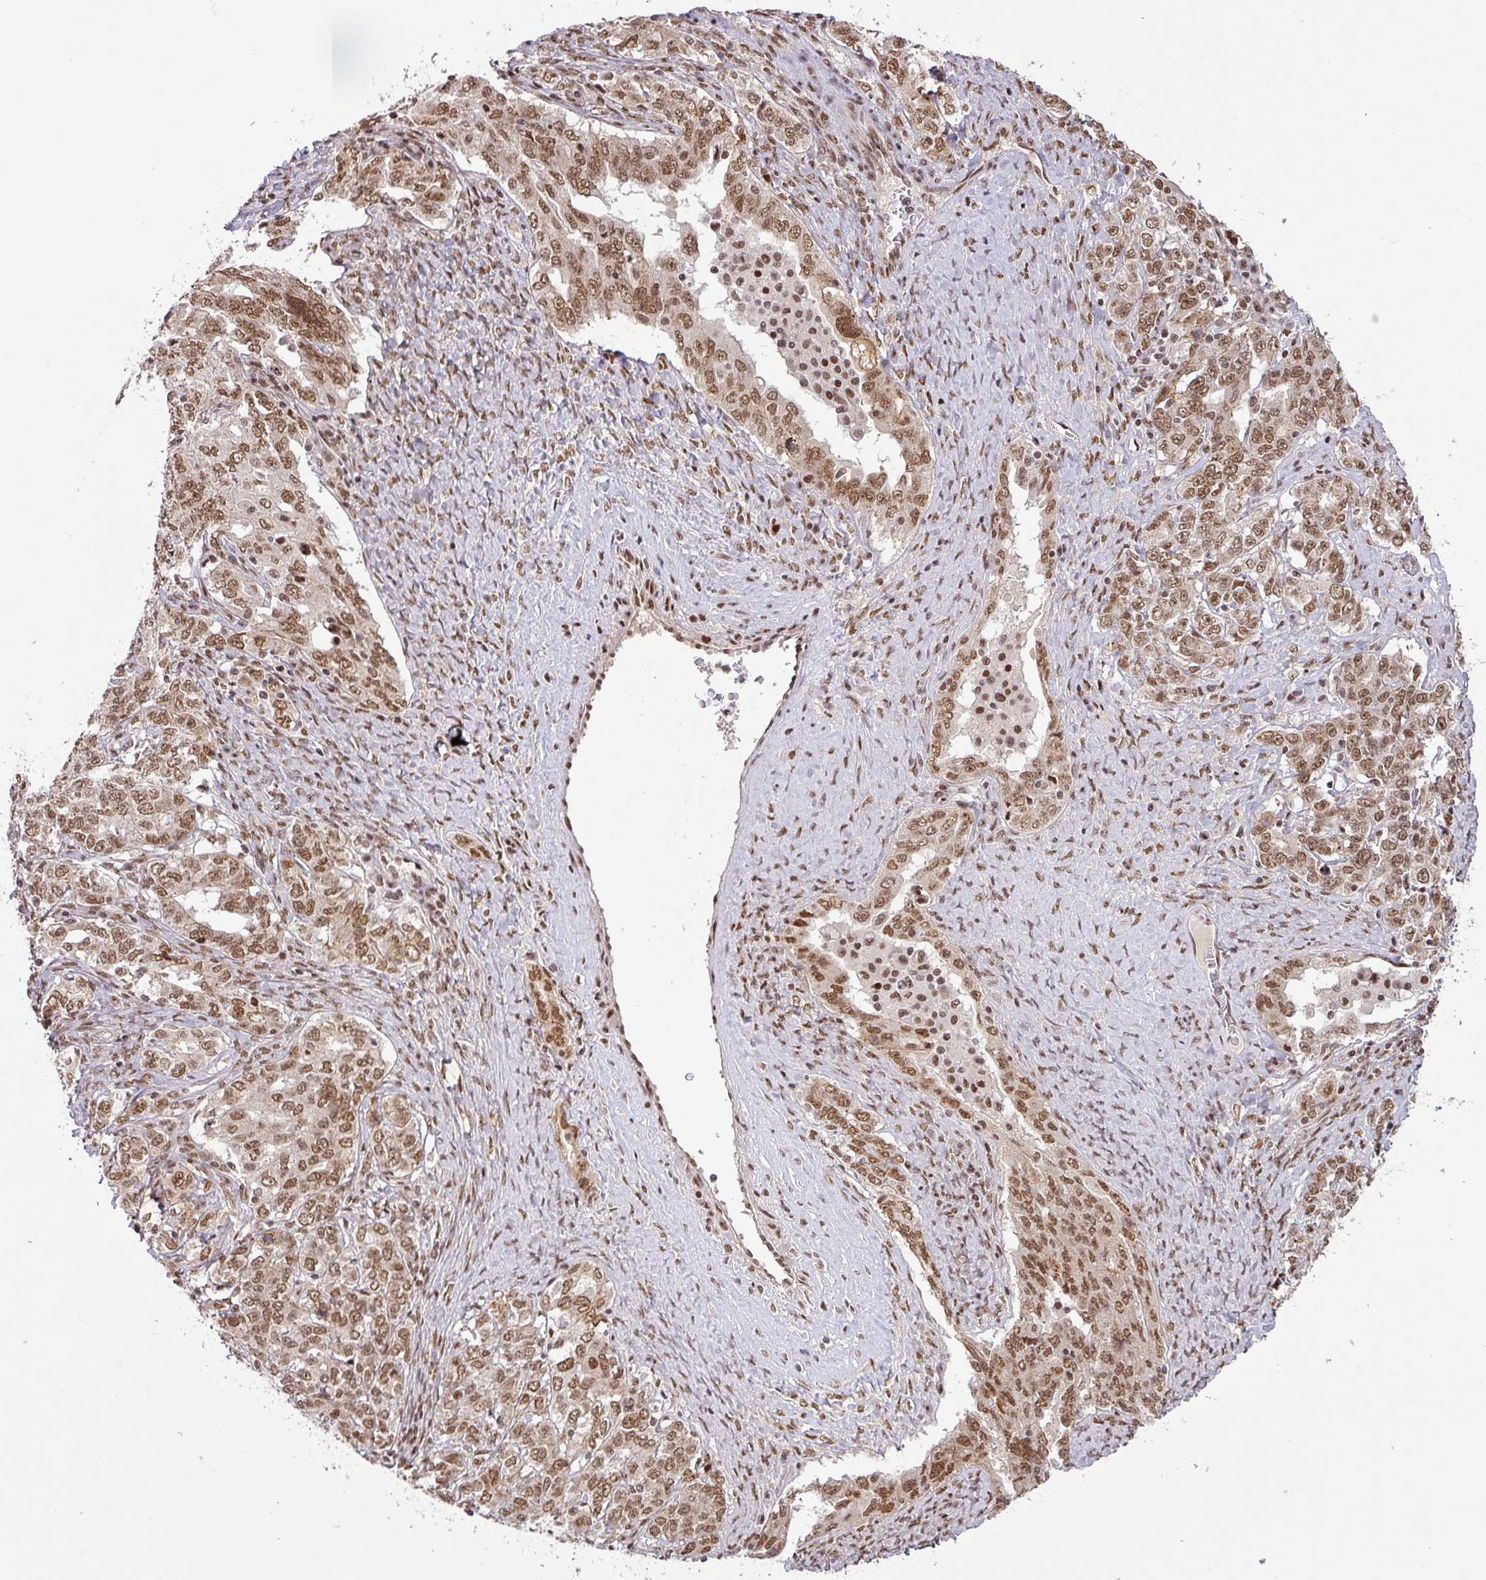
{"staining": {"intensity": "moderate", "quantity": ">75%", "location": "nuclear"}, "tissue": "ovarian cancer", "cell_type": "Tumor cells", "image_type": "cancer", "snomed": [{"axis": "morphology", "description": "Carcinoma, endometroid"}, {"axis": "topography", "description": "Ovary"}], "caption": "Human ovarian cancer stained with a protein marker exhibits moderate staining in tumor cells.", "gene": "SRSF2", "patient": {"sex": "female", "age": 62}}